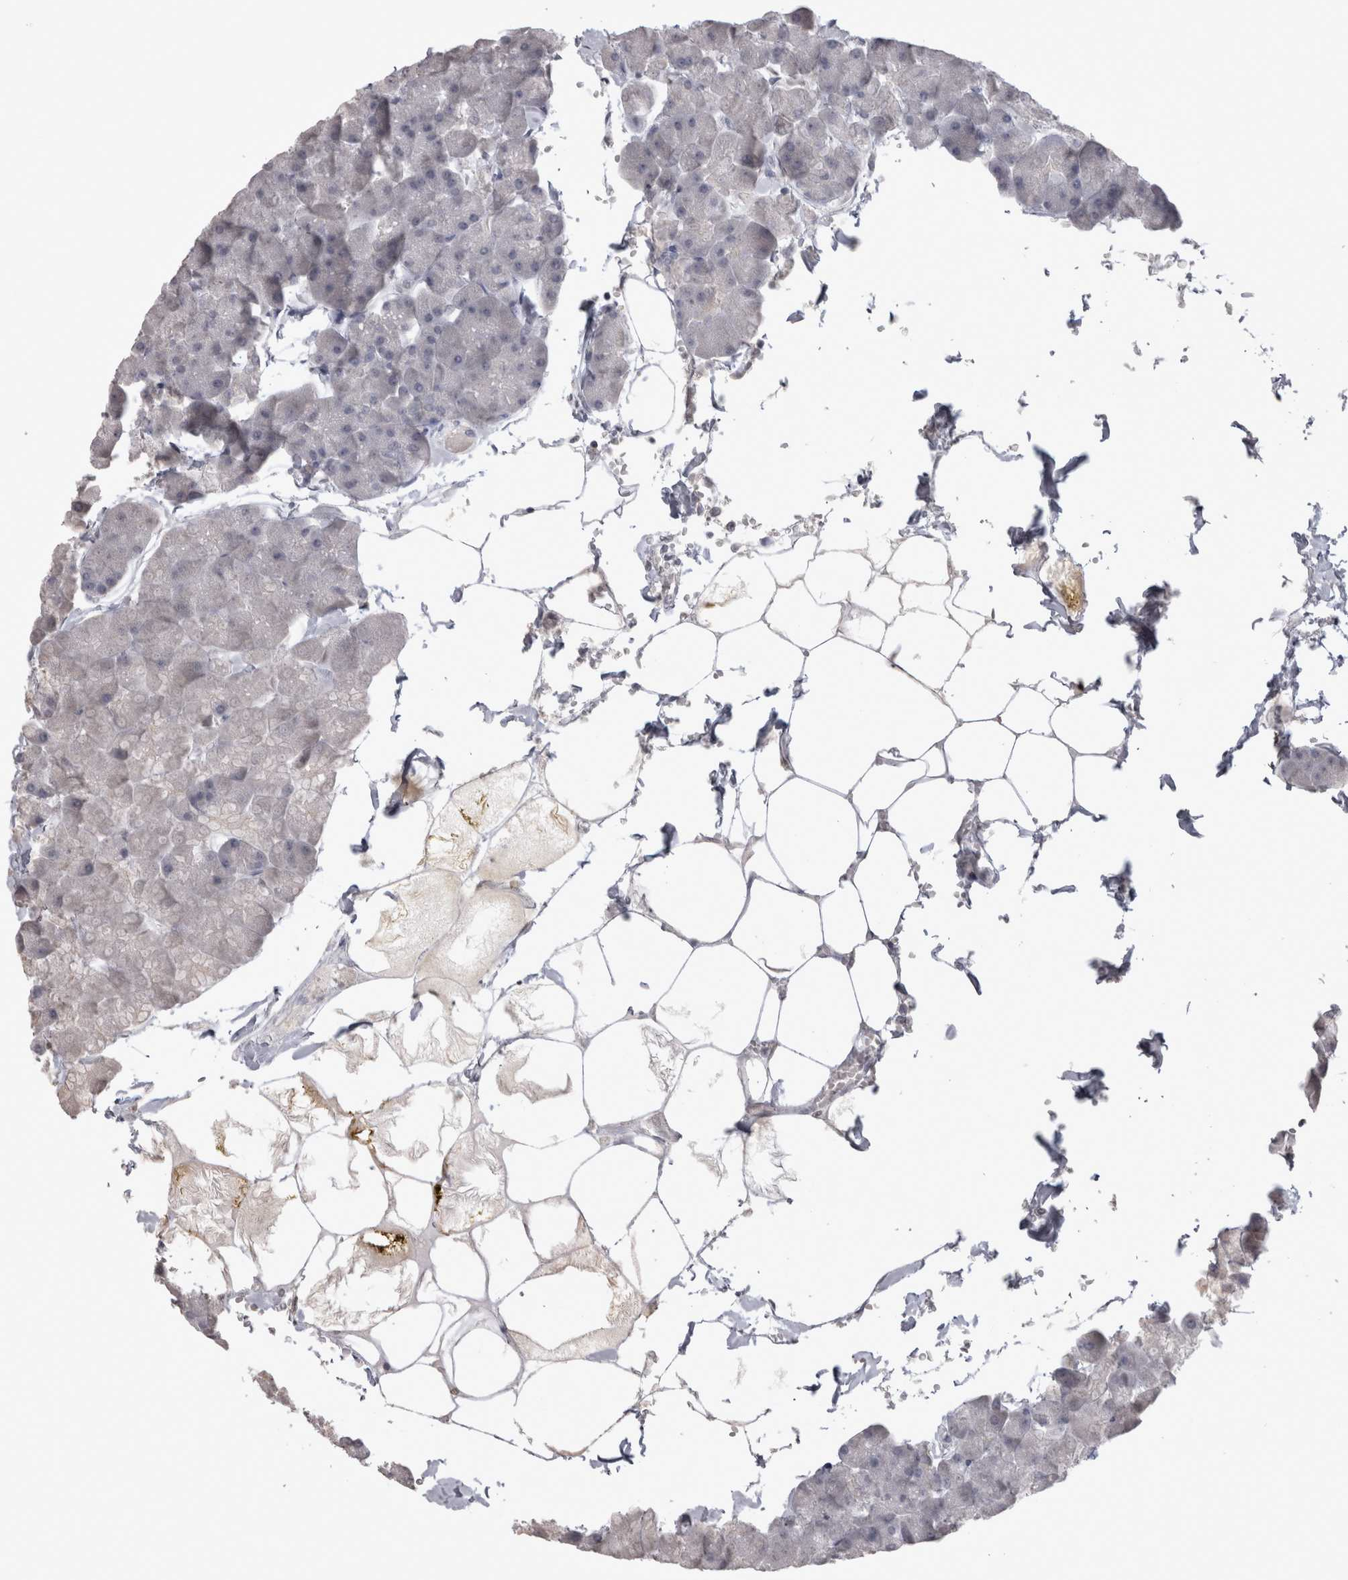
{"staining": {"intensity": "negative", "quantity": "none", "location": "none"}, "tissue": "pancreas", "cell_type": "Exocrine glandular cells", "image_type": "normal", "snomed": [{"axis": "morphology", "description": "Normal tissue, NOS"}, {"axis": "topography", "description": "Pancreas"}], "caption": "Exocrine glandular cells show no significant positivity in normal pancreas.", "gene": "LAX1", "patient": {"sex": "male", "age": 35}}